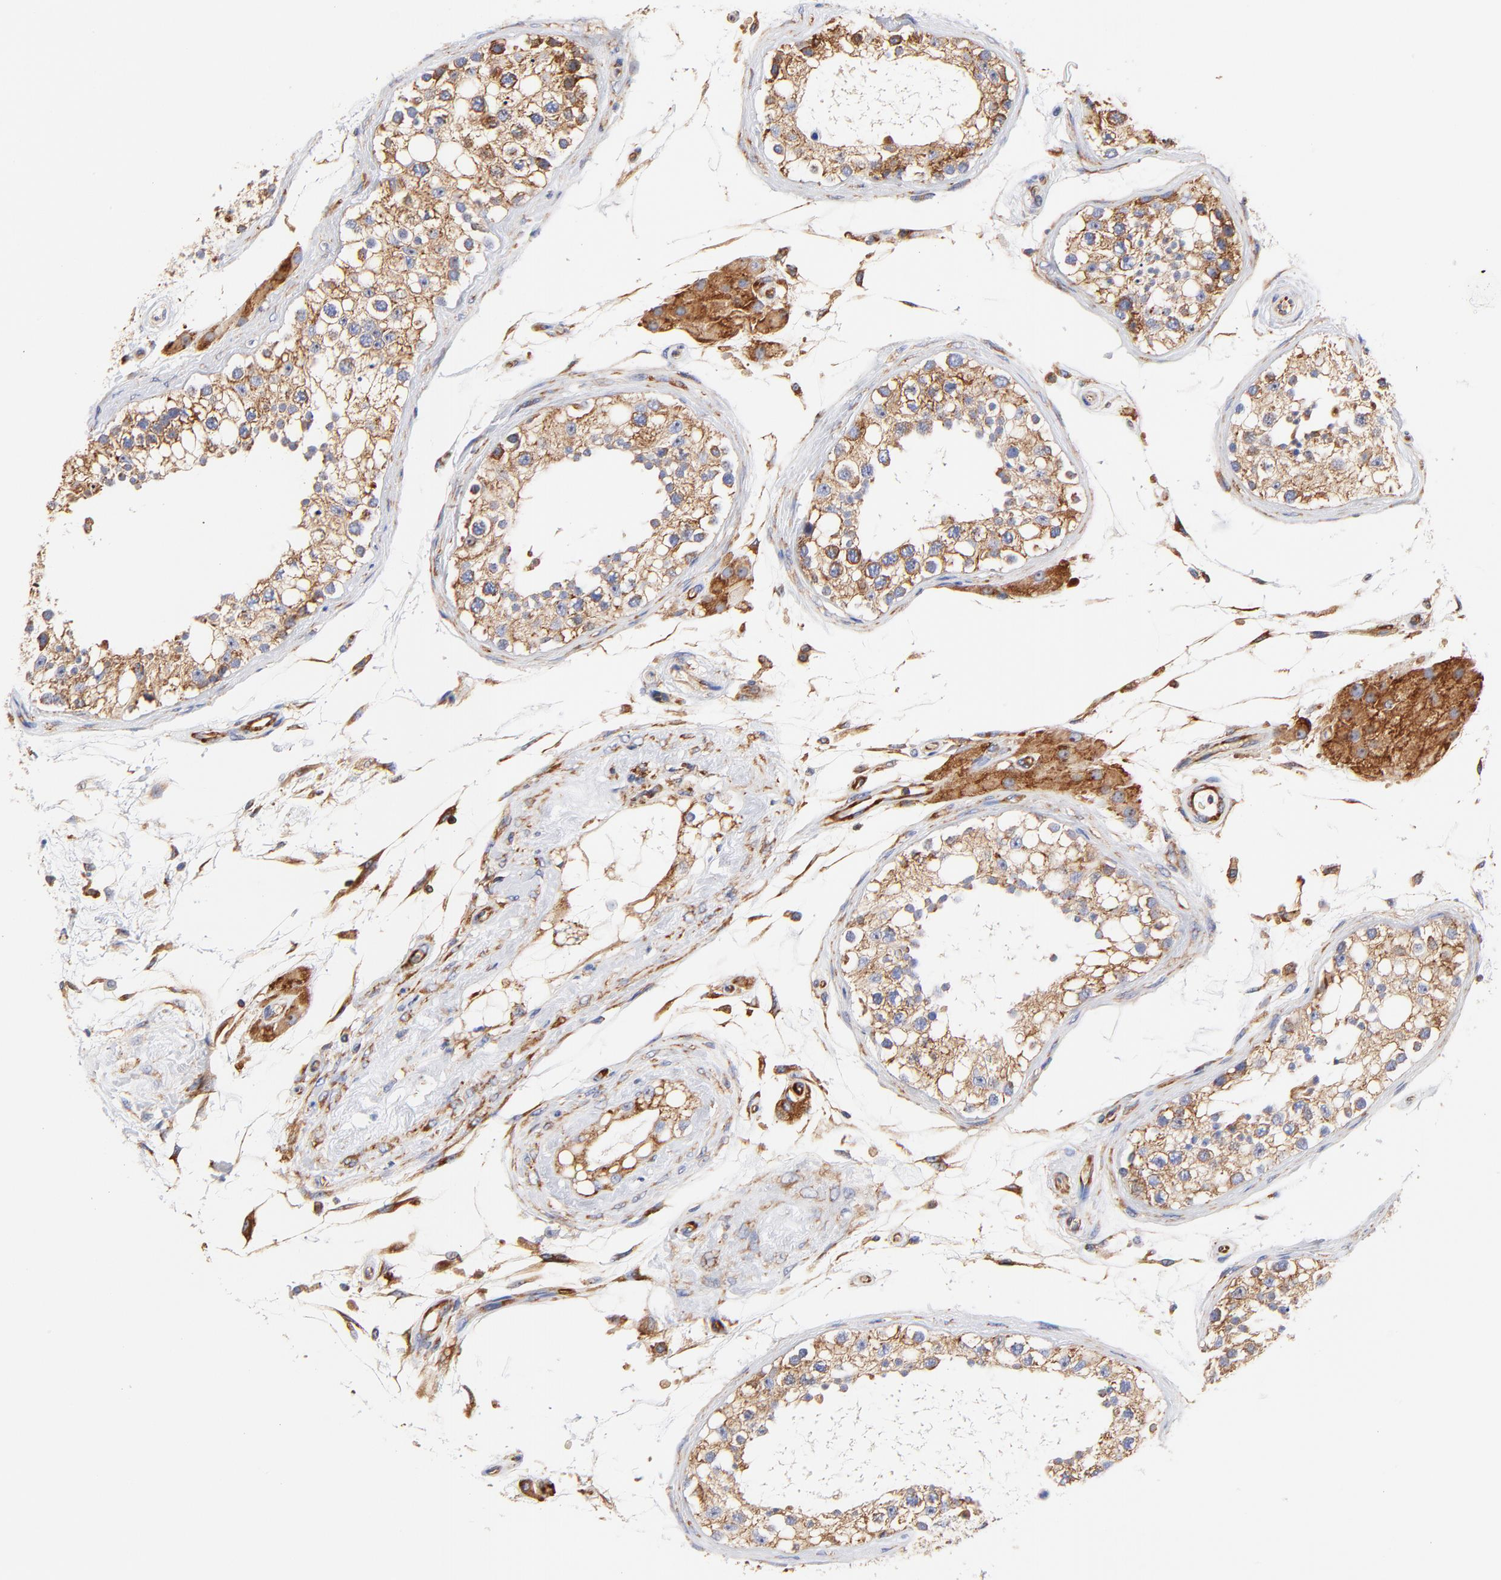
{"staining": {"intensity": "moderate", "quantity": ">75%", "location": "cytoplasmic/membranous"}, "tissue": "testis", "cell_type": "Cells in seminiferous ducts", "image_type": "normal", "snomed": [{"axis": "morphology", "description": "Normal tissue, NOS"}, {"axis": "topography", "description": "Testis"}], "caption": "Immunohistochemical staining of benign human testis exhibits >75% levels of moderate cytoplasmic/membranous protein expression in about >75% of cells in seminiferous ducts. Using DAB (brown) and hematoxylin (blue) stains, captured at high magnification using brightfield microscopy.", "gene": "RPL27", "patient": {"sex": "male", "age": 68}}